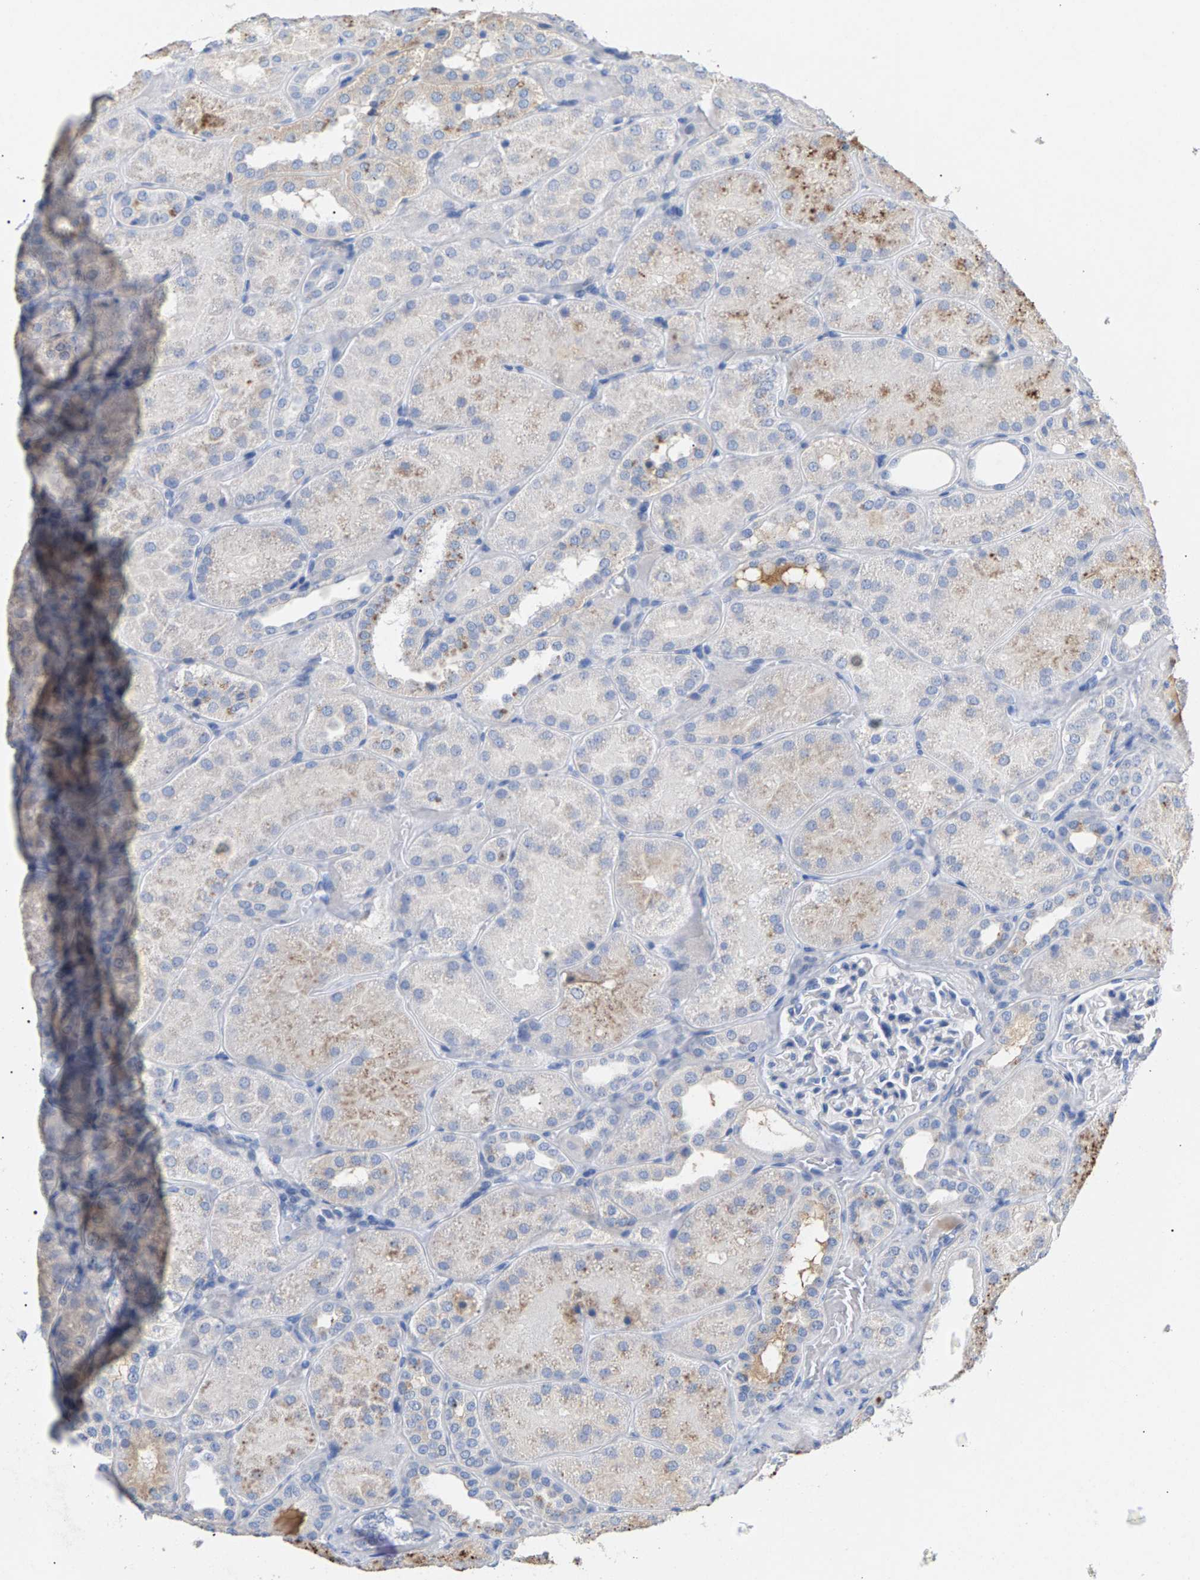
{"staining": {"intensity": "negative", "quantity": "none", "location": "none"}, "tissue": "kidney", "cell_type": "Cells in glomeruli", "image_type": "normal", "snomed": [{"axis": "morphology", "description": "Normal tissue, NOS"}, {"axis": "topography", "description": "Kidney"}], "caption": "This photomicrograph is of unremarkable kidney stained with IHC to label a protein in brown with the nuclei are counter-stained blue. There is no expression in cells in glomeruli. The staining is performed using DAB brown chromogen with nuclei counter-stained in using hematoxylin.", "gene": "APOH", "patient": {"sex": "male", "age": 28}}